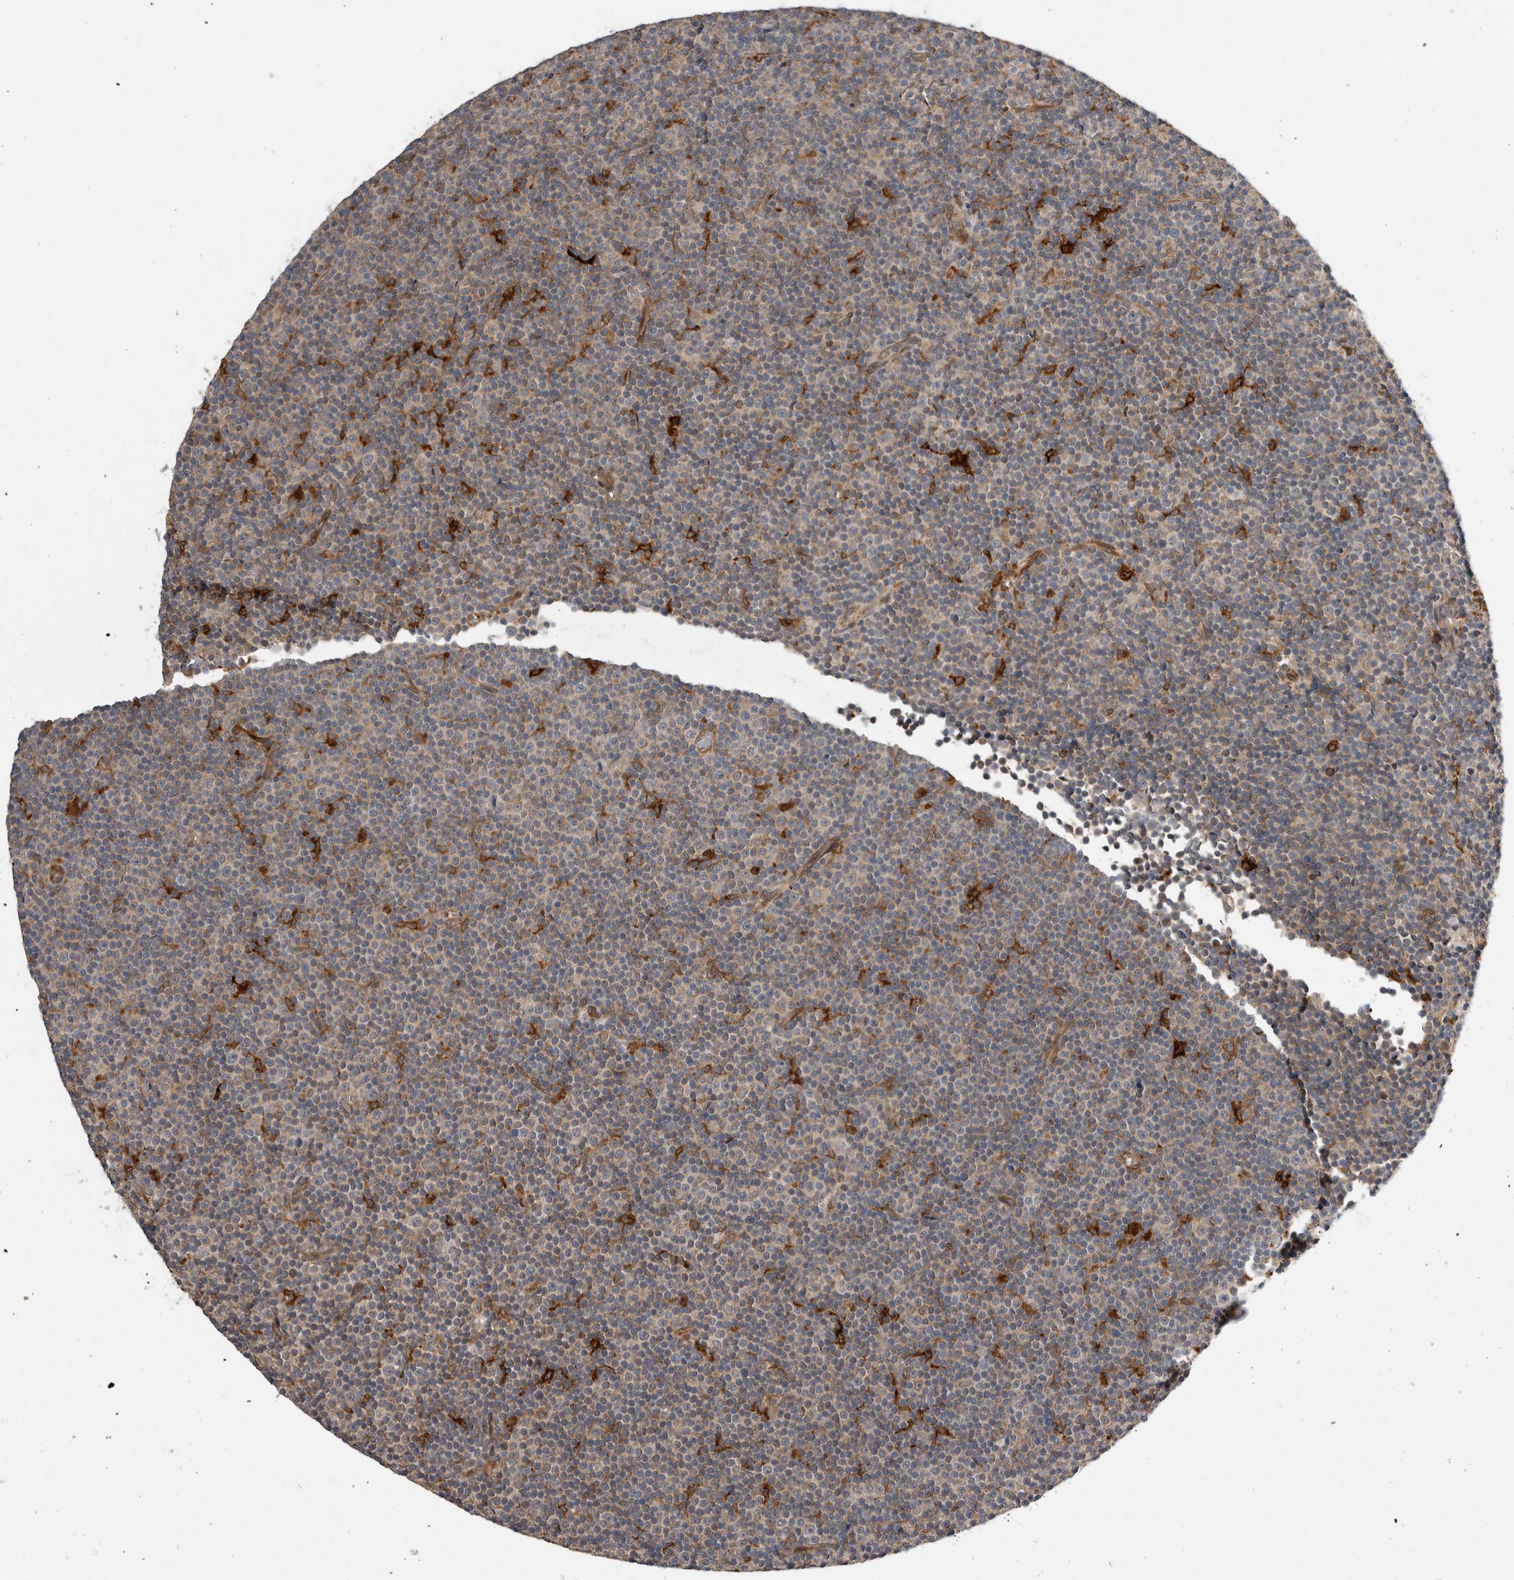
{"staining": {"intensity": "weak", "quantity": "25%-75%", "location": "cytoplasmic/membranous"}, "tissue": "lymphoma", "cell_type": "Tumor cells", "image_type": "cancer", "snomed": [{"axis": "morphology", "description": "Malignant lymphoma, non-Hodgkin's type, Low grade"}, {"axis": "topography", "description": "Lymph node"}], "caption": "IHC of human low-grade malignant lymphoma, non-Hodgkin's type demonstrates low levels of weak cytoplasmic/membranous positivity in approximately 25%-75% of tumor cells.", "gene": "APOL2", "patient": {"sex": "female", "age": 67}}